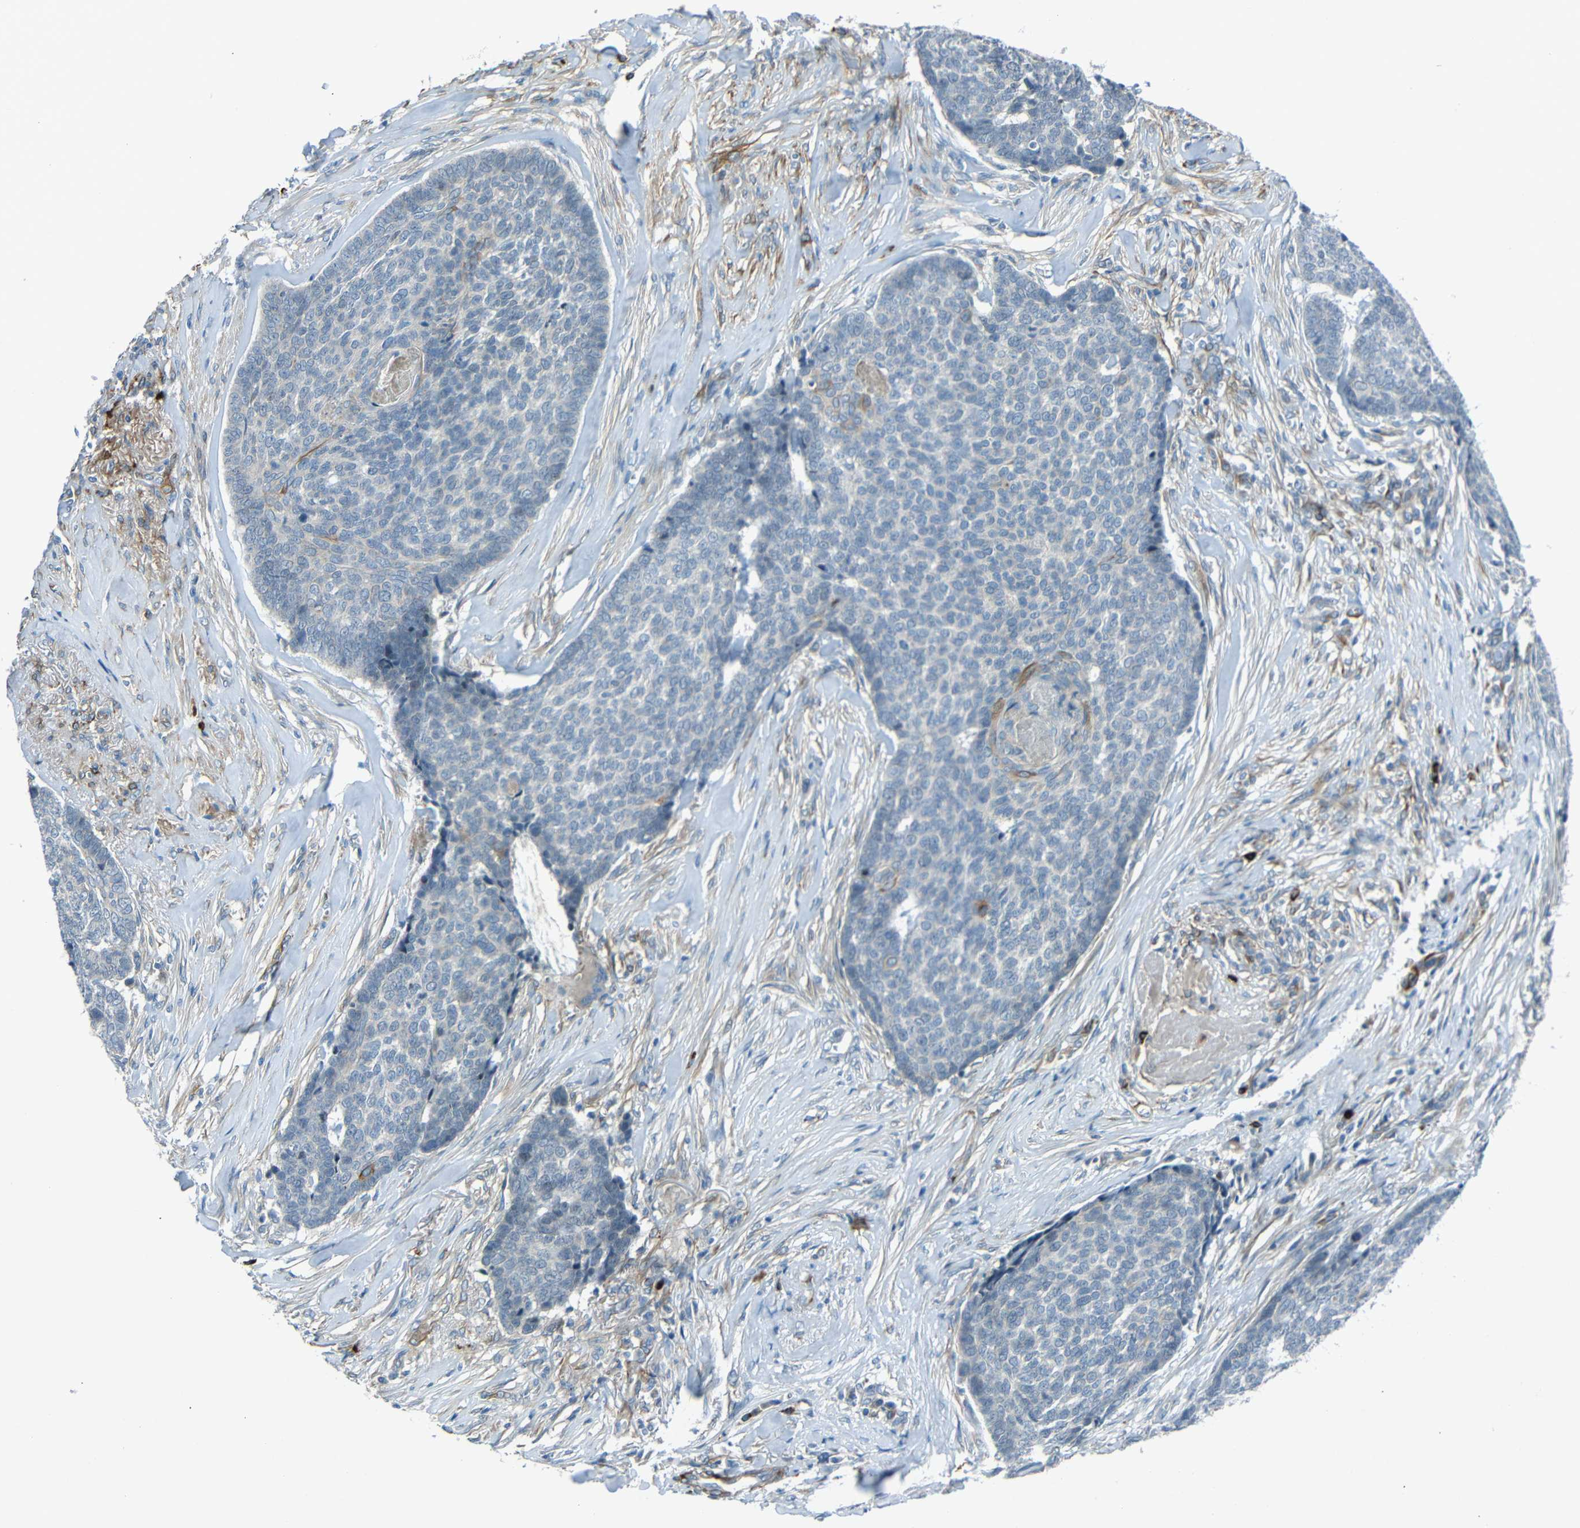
{"staining": {"intensity": "negative", "quantity": "none", "location": "none"}, "tissue": "skin cancer", "cell_type": "Tumor cells", "image_type": "cancer", "snomed": [{"axis": "morphology", "description": "Basal cell carcinoma"}, {"axis": "topography", "description": "Skin"}], "caption": "A photomicrograph of basal cell carcinoma (skin) stained for a protein exhibits no brown staining in tumor cells.", "gene": "DCLK1", "patient": {"sex": "male", "age": 84}}